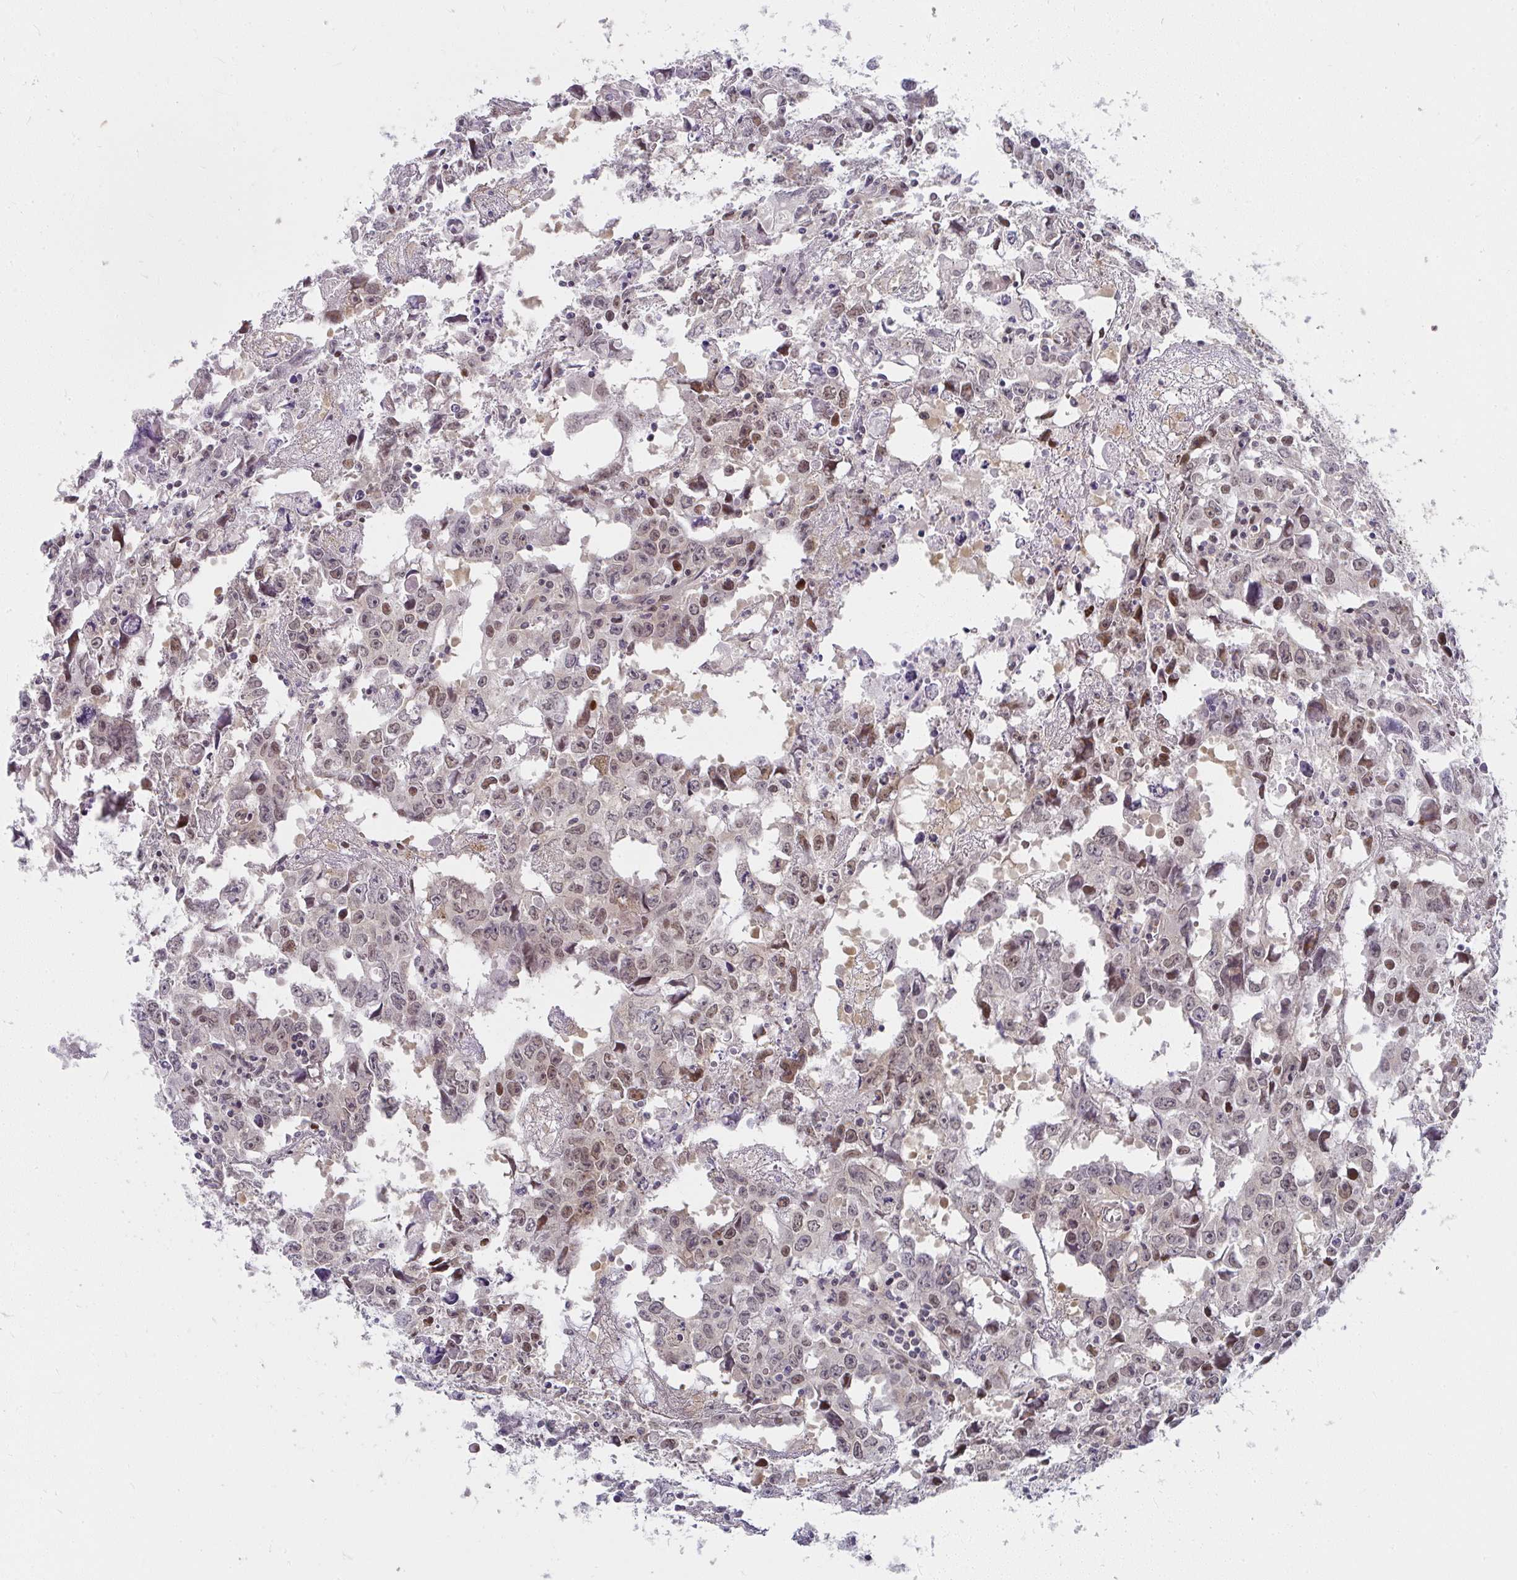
{"staining": {"intensity": "weak", "quantity": "25%-75%", "location": "nuclear"}, "tissue": "testis cancer", "cell_type": "Tumor cells", "image_type": "cancer", "snomed": [{"axis": "morphology", "description": "Carcinoma, Embryonal, NOS"}, {"axis": "topography", "description": "Testis"}], "caption": "This image exhibits testis cancer stained with immunohistochemistry to label a protein in brown. The nuclear of tumor cells show weak positivity for the protein. Nuclei are counter-stained blue.", "gene": "SYNCRIP", "patient": {"sex": "male", "age": 22}}